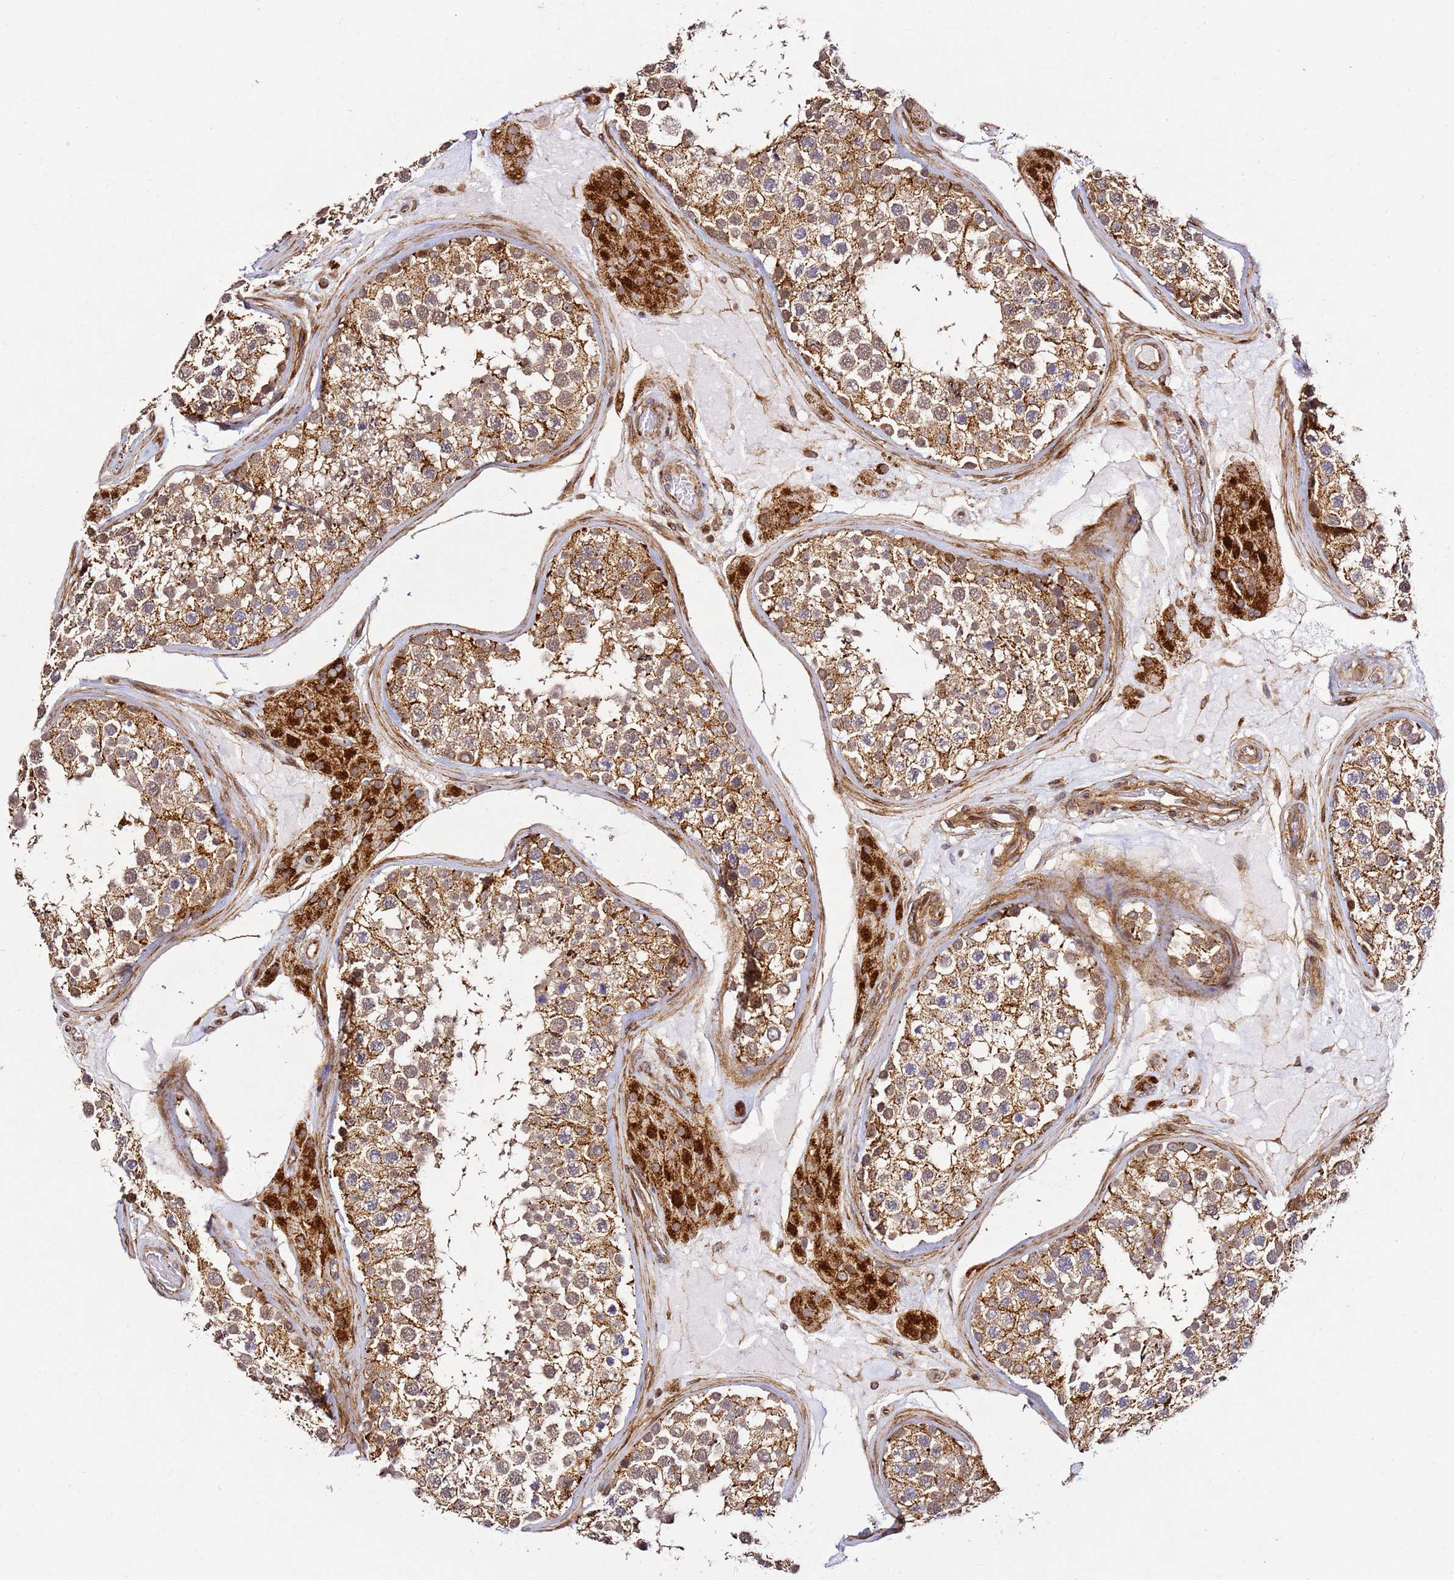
{"staining": {"intensity": "moderate", "quantity": ">75%", "location": "cytoplasmic/membranous"}, "tissue": "testis", "cell_type": "Cells in seminiferous ducts", "image_type": "normal", "snomed": [{"axis": "morphology", "description": "Normal tissue, NOS"}, {"axis": "topography", "description": "Testis"}], "caption": "Brown immunohistochemical staining in benign testis shows moderate cytoplasmic/membranous positivity in approximately >75% of cells in seminiferous ducts. (brown staining indicates protein expression, while blue staining denotes nuclei).", "gene": "ZNF296", "patient": {"sex": "male", "age": 46}}